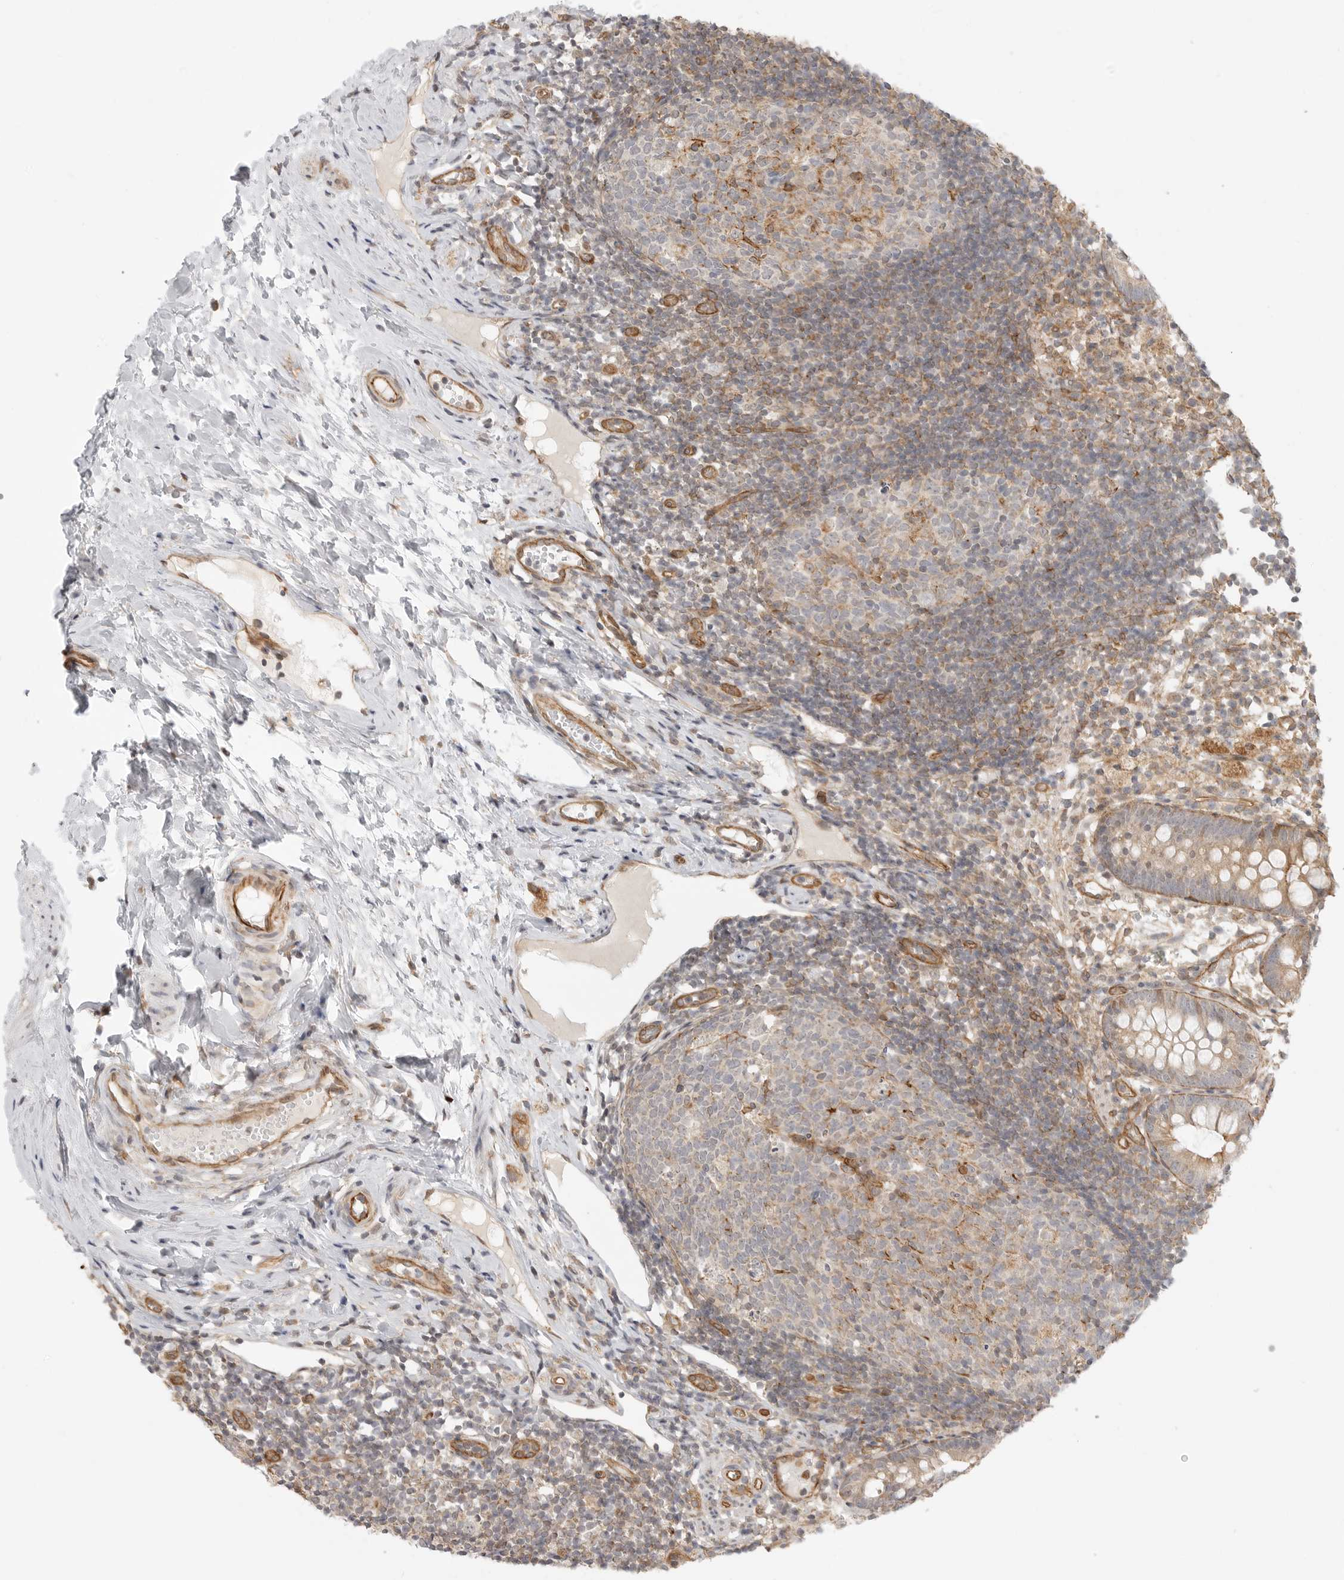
{"staining": {"intensity": "strong", "quantity": ">75%", "location": "cytoplasmic/membranous,nuclear"}, "tissue": "appendix", "cell_type": "Glandular cells", "image_type": "normal", "snomed": [{"axis": "morphology", "description": "Normal tissue, NOS"}, {"axis": "topography", "description": "Appendix"}], "caption": "Human appendix stained for a protein (brown) demonstrates strong cytoplasmic/membranous,nuclear positive positivity in about >75% of glandular cells.", "gene": "ATOH7", "patient": {"sex": "female", "age": 20}}